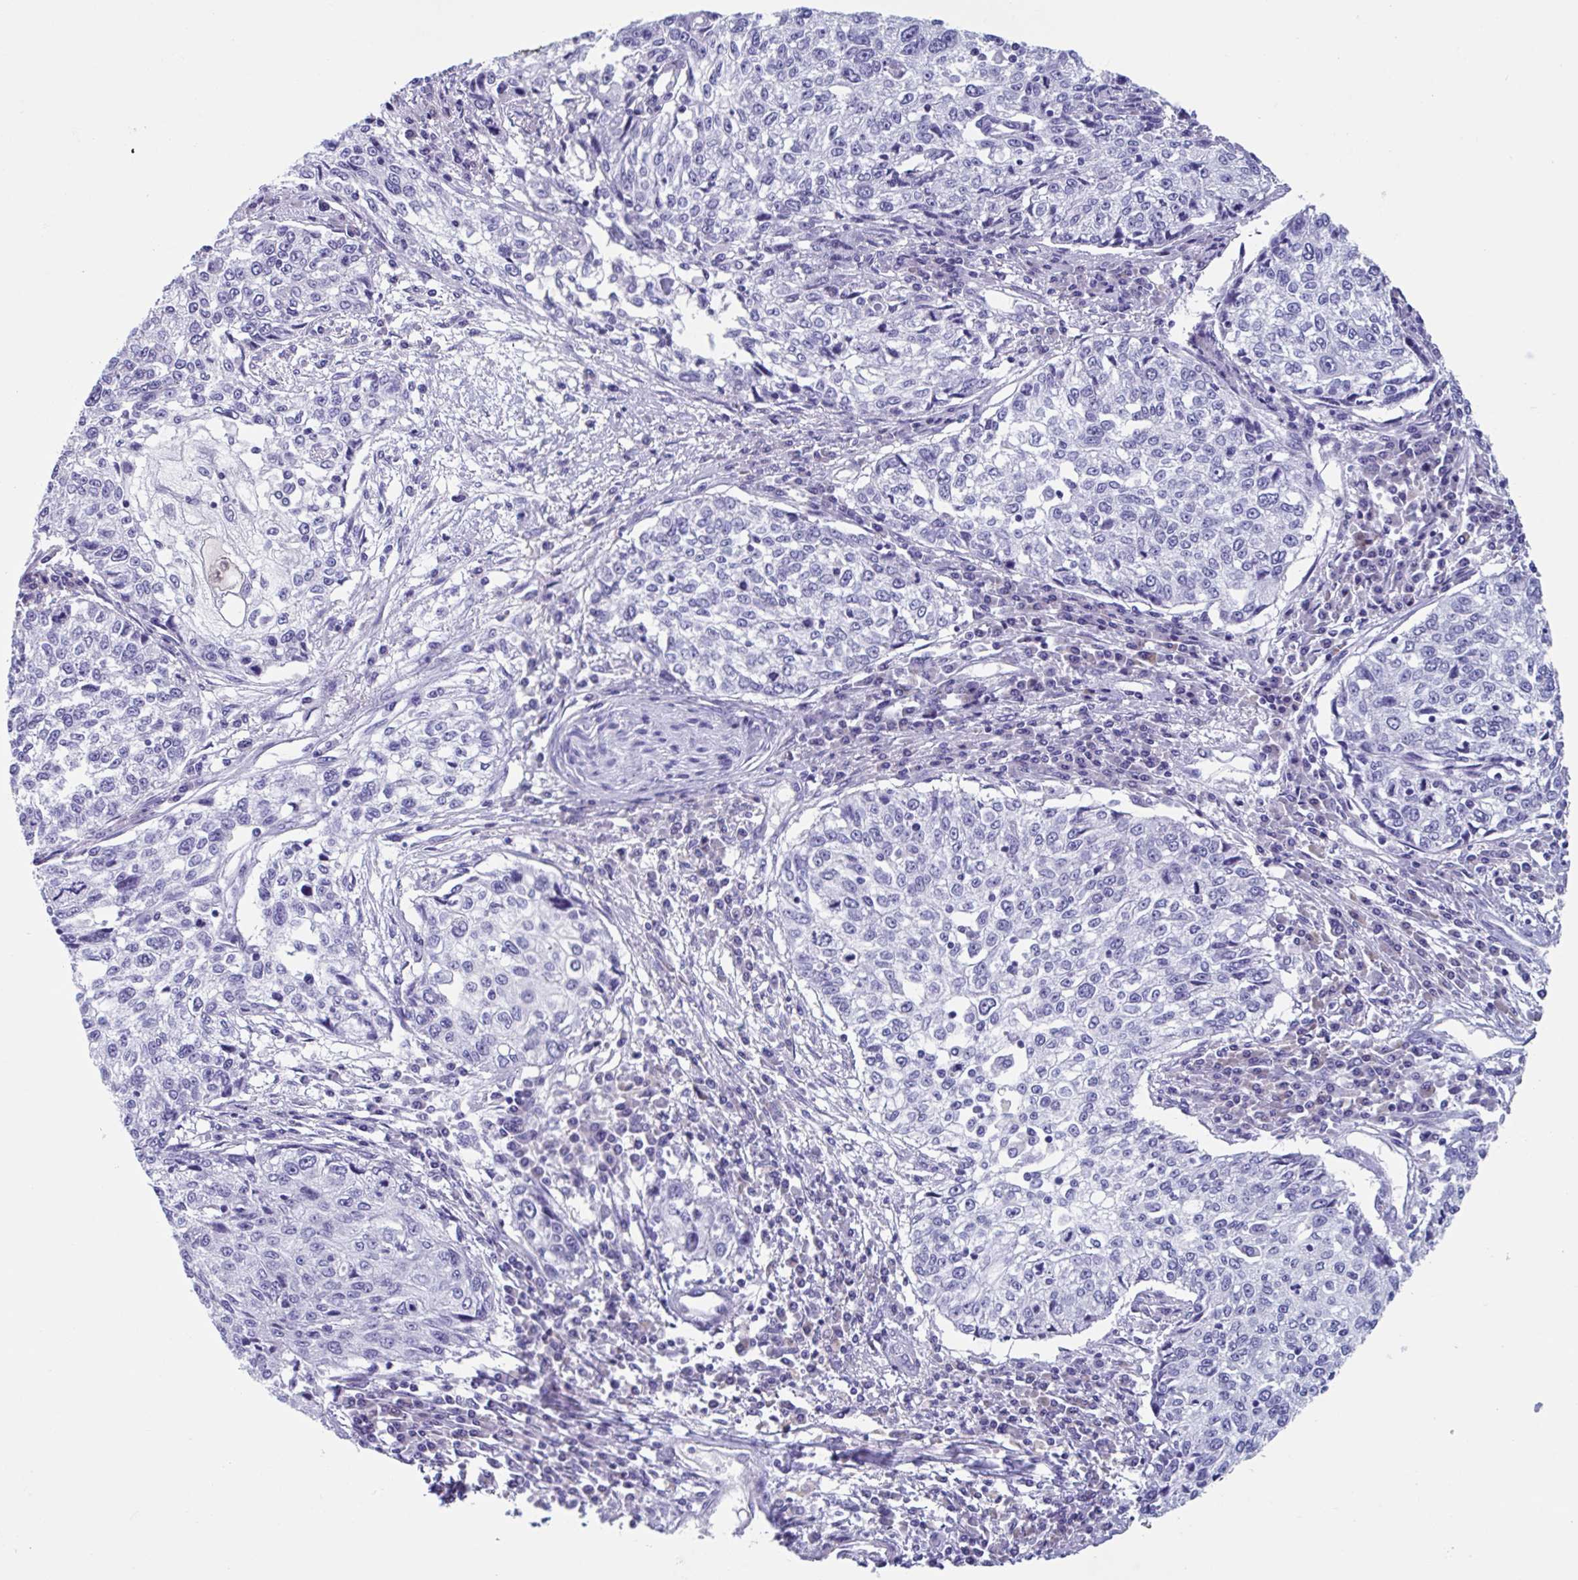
{"staining": {"intensity": "negative", "quantity": "none", "location": "none"}, "tissue": "cervical cancer", "cell_type": "Tumor cells", "image_type": "cancer", "snomed": [{"axis": "morphology", "description": "Squamous cell carcinoma, NOS"}, {"axis": "topography", "description": "Cervix"}], "caption": "An IHC photomicrograph of cervical cancer (squamous cell carcinoma) is shown. There is no staining in tumor cells of cervical cancer (squamous cell carcinoma).", "gene": "USP35", "patient": {"sex": "female", "age": 57}}